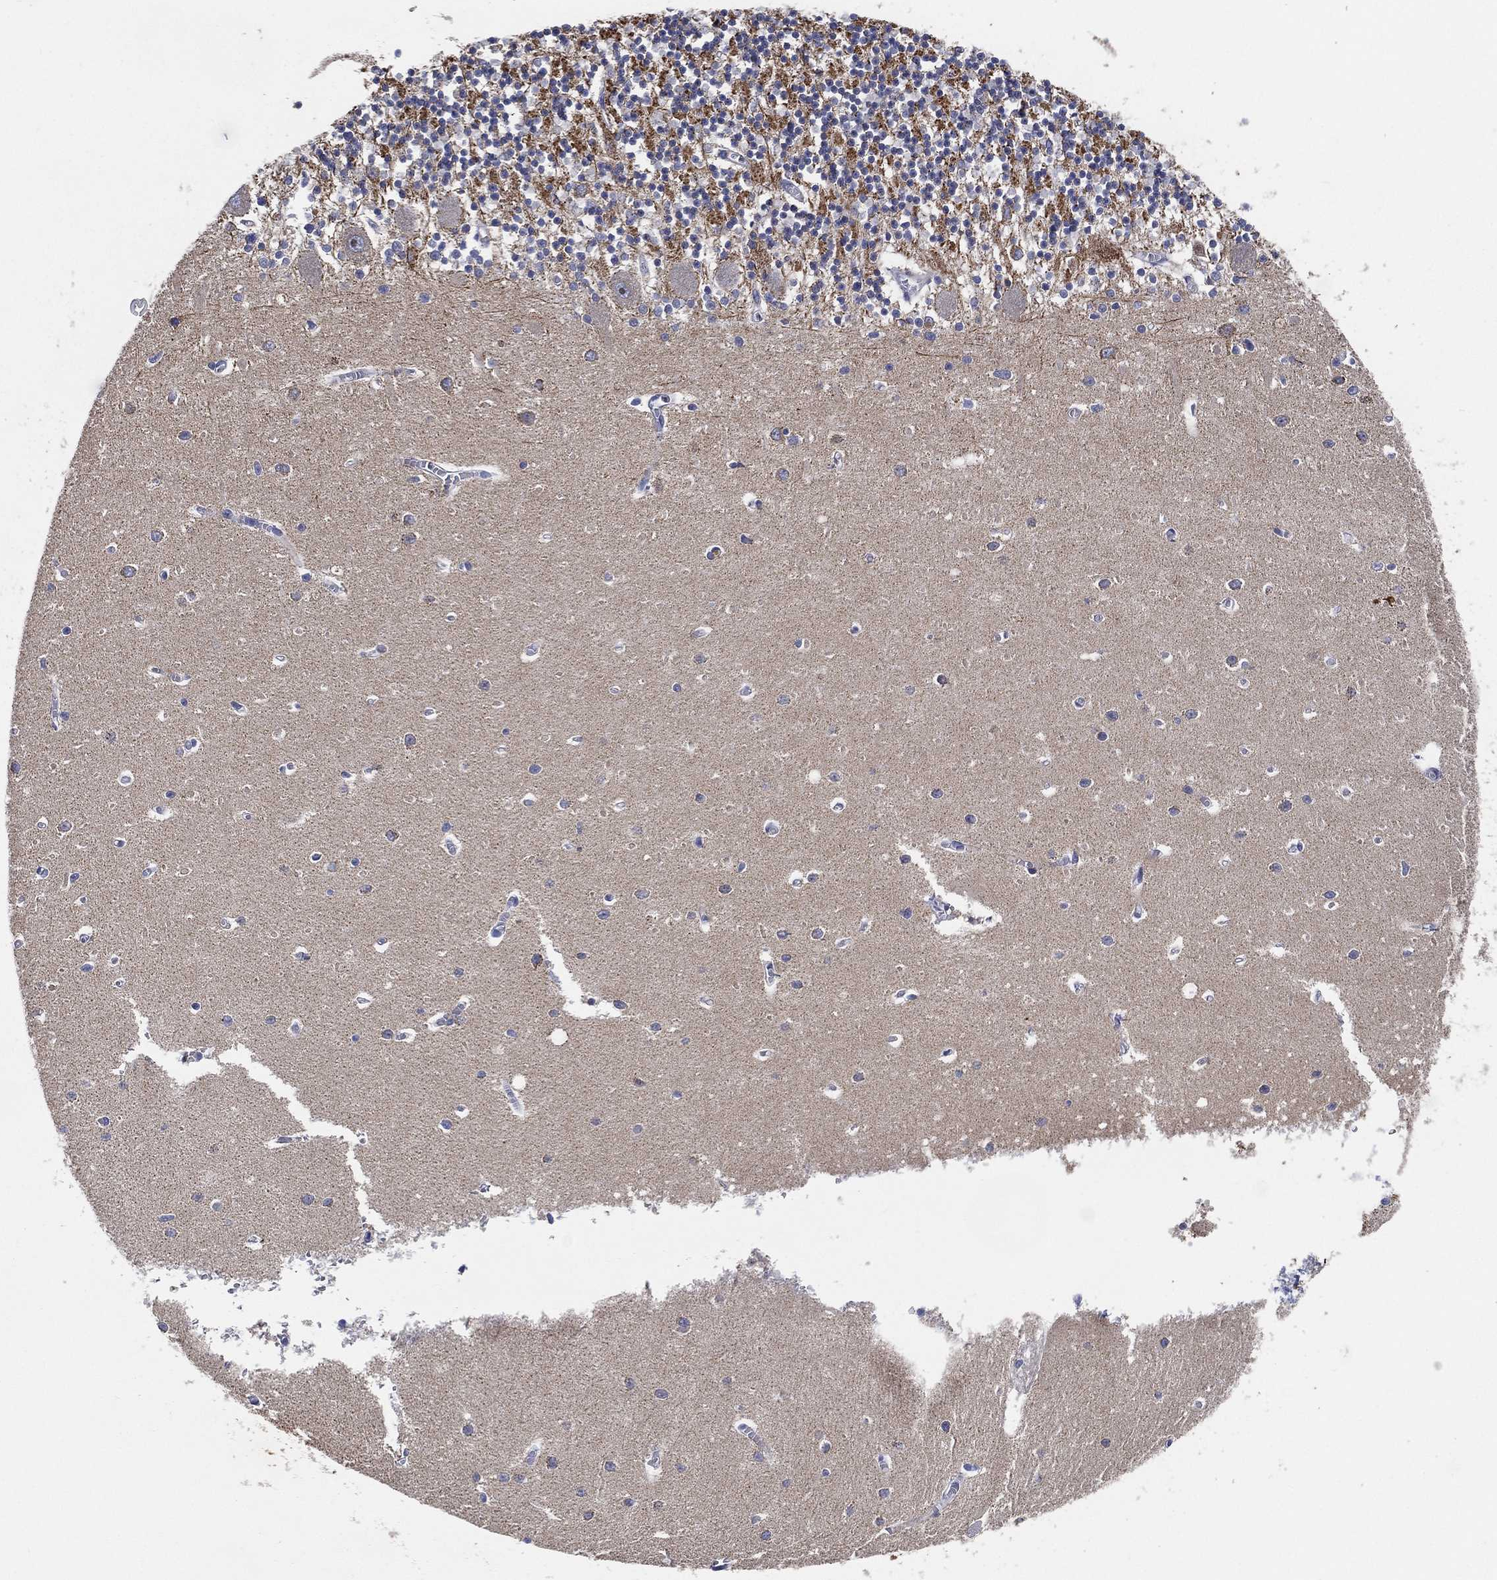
{"staining": {"intensity": "negative", "quantity": "none", "location": "none"}, "tissue": "cerebellum", "cell_type": "Cells in granular layer", "image_type": "normal", "snomed": [{"axis": "morphology", "description": "Normal tissue, NOS"}, {"axis": "topography", "description": "Cerebellum"}], "caption": "This is a image of immunohistochemistry staining of unremarkable cerebellum, which shows no positivity in cells in granular layer. The staining was performed using DAB (3,3'-diaminobenzidine) to visualize the protein expression in brown, while the nuclei were stained in blue with hematoxylin (Magnification: 20x).", "gene": "GCAT", "patient": {"sex": "female", "age": 64}}